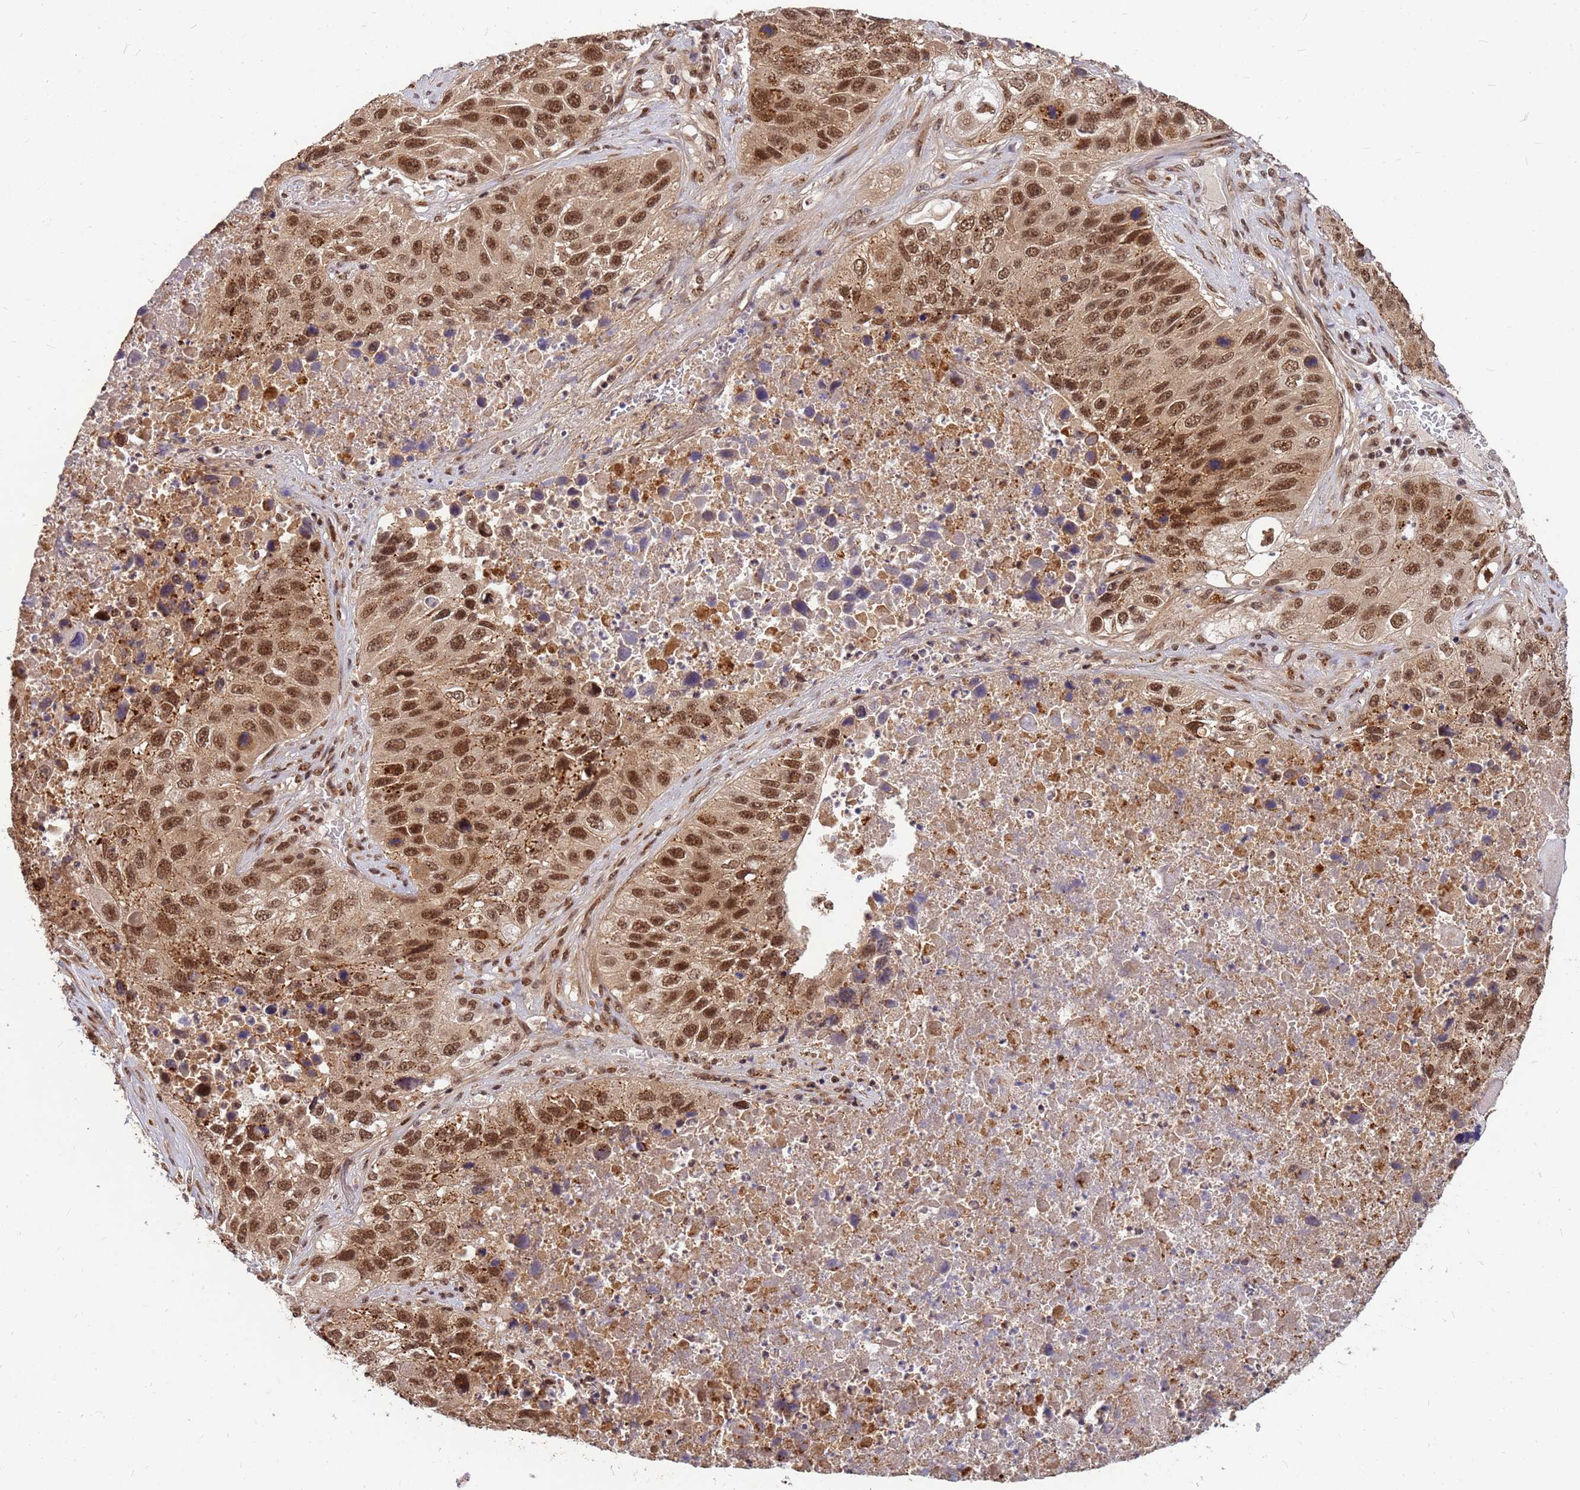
{"staining": {"intensity": "moderate", "quantity": ">75%", "location": "cytoplasmic/membranous,nuclear"}, "tissue": "lung cancer", "cell_type": "Tumor cells", "image_type": "cancer", "snomed": [{"axis": "morphology", "description": "Squamous cell carcinoma, NOS"}, {"axis": "topography", "description": "Lung"}], "caption": "Protein expression analysis of lung cancer reveals moderate cytoplasmic/membranous and nuclear staining in approximately >75% of tumor cells. The protein is shown in brown color, while the nuclei are stained blue.", "gene": "NCBP2", "patient": {"sex": "male", "age": 61}}